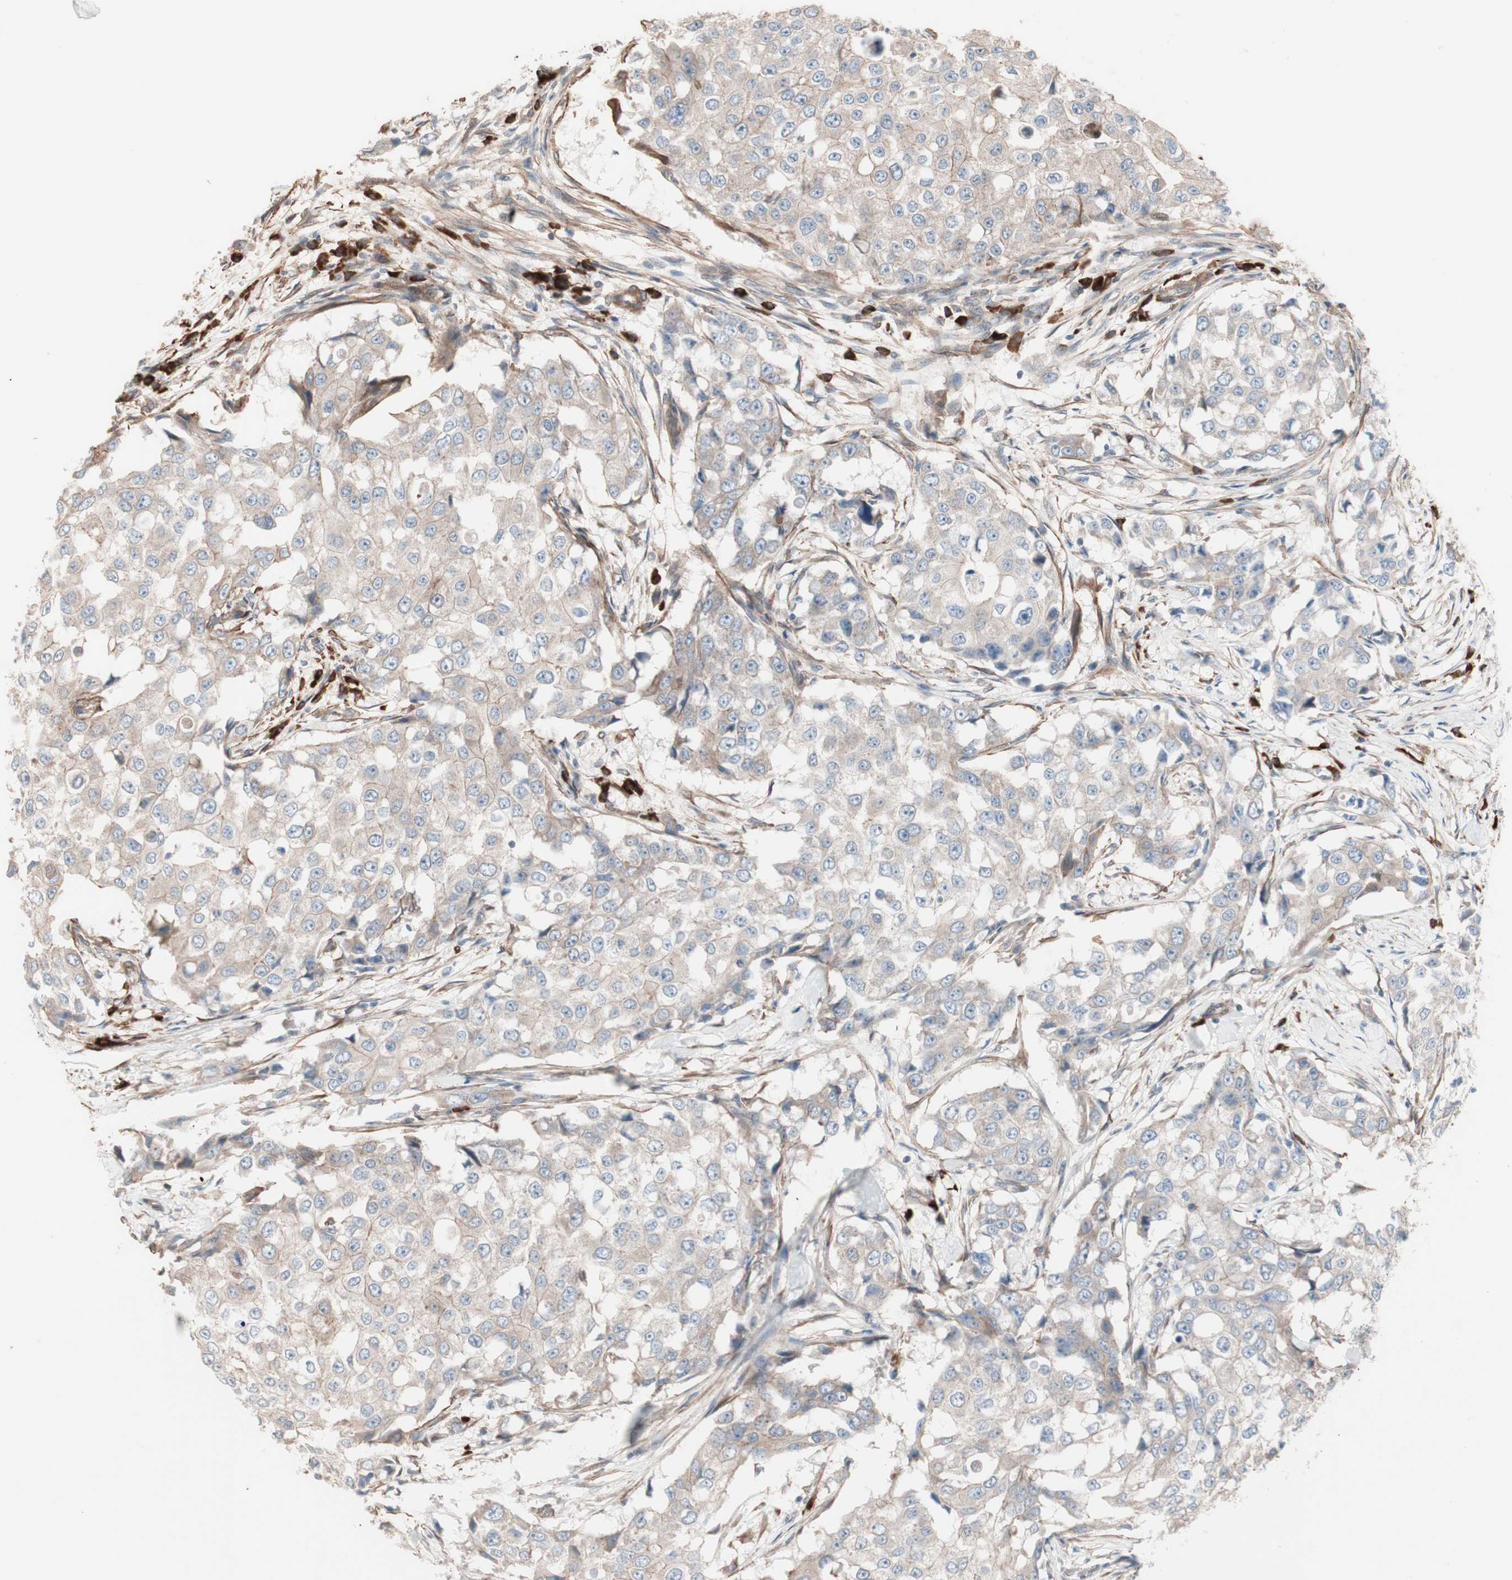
{"staining": {"intensity": "weak", "quantity": ">75%", "location": "cytoplasmic/membranous"}, "tissue": "breast cancer", "cell_type": "Tumor cells", "image_type": "cancer", "snomed": [{"axis": "morphology", "description": "Duct carcinoma"}, {"axis": "topography", "description": "Breast"}], "caption": "Breast infiltrating ductal carcinoma stained with IHC demonstrates weak cytoplasmic/membranous expression in about >75% of tumor cells.", "gene": "ALG5", "patient": {"sex": "female", "age": 27}}